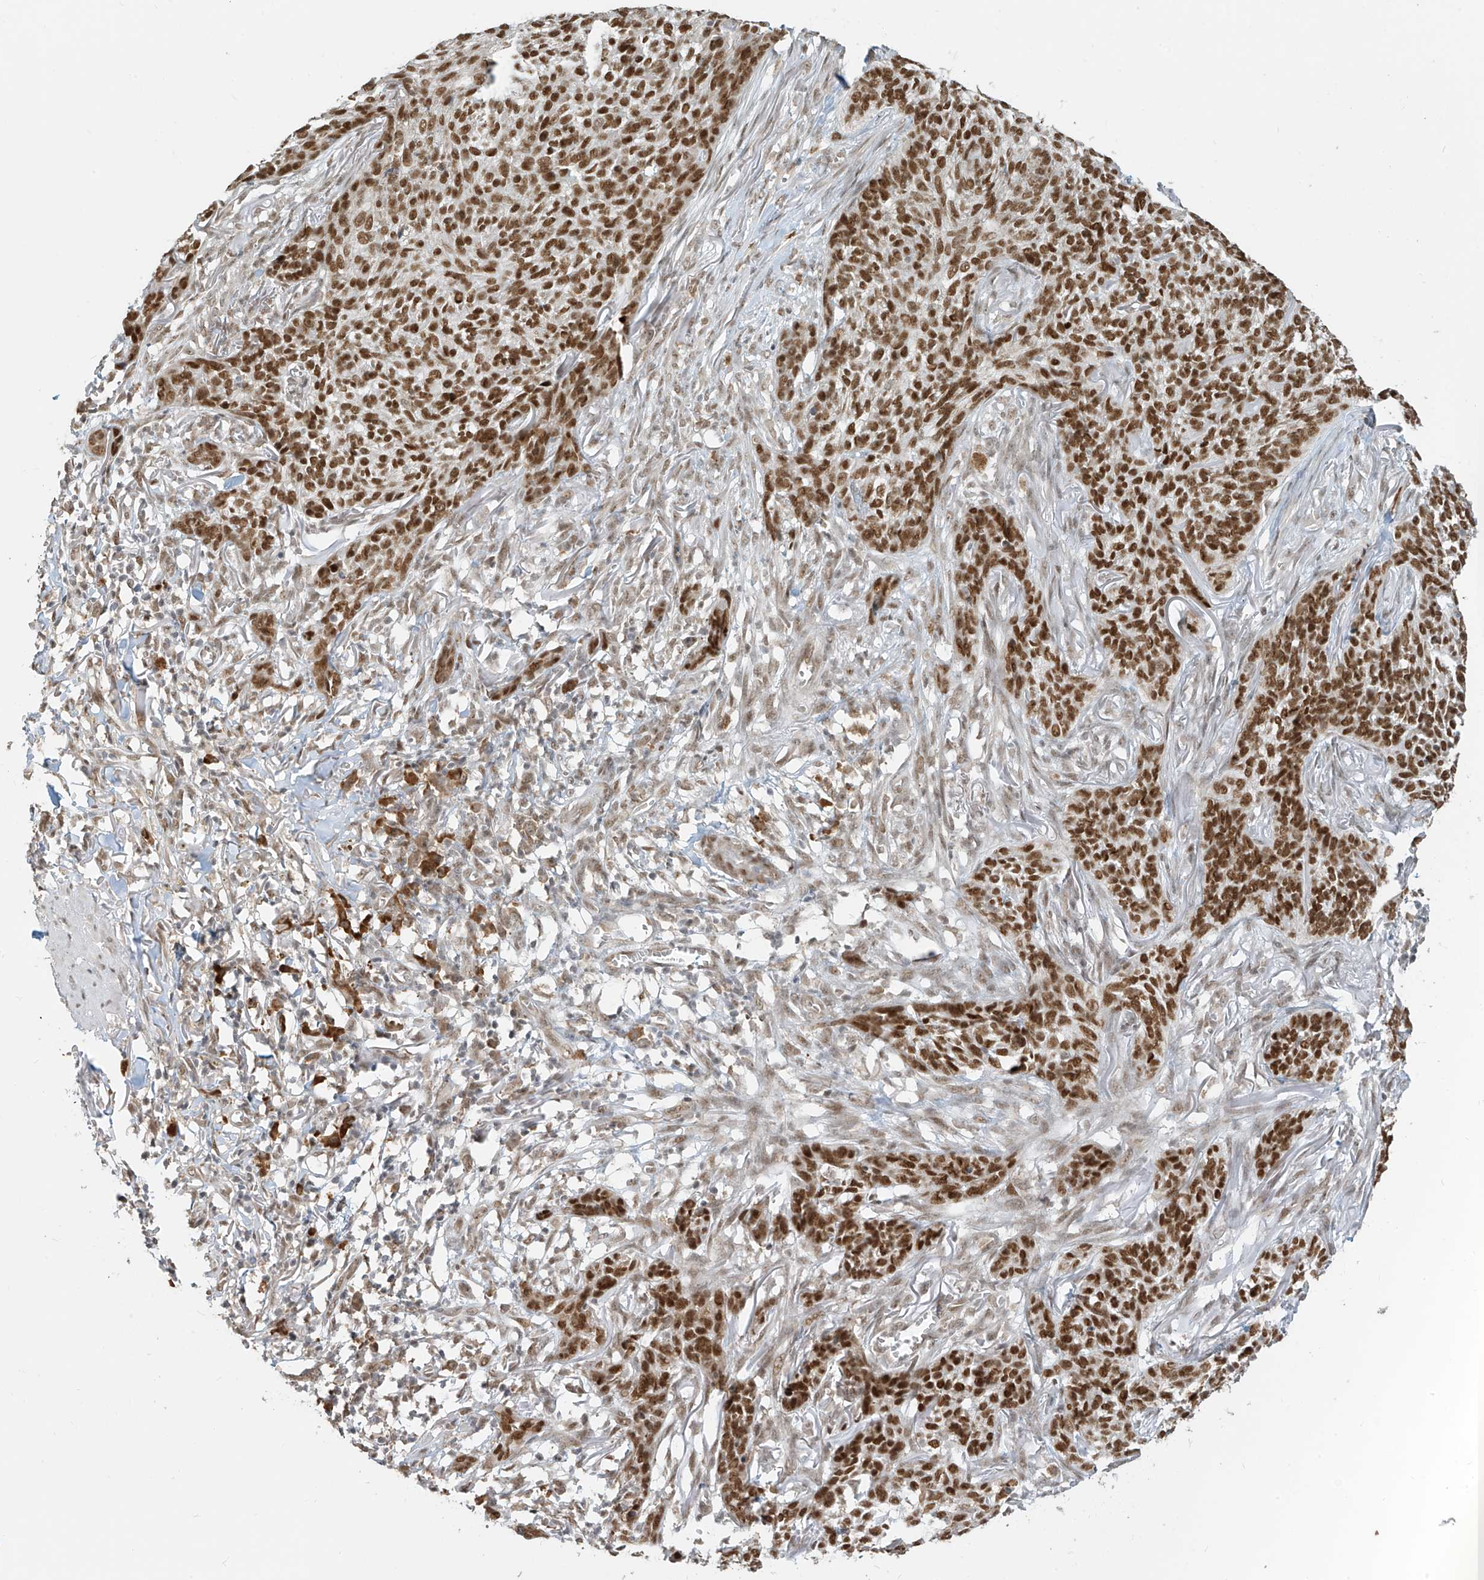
{"staining": {"intensity": "strong", "quantity": ">75%", "location": "nuclear"}, "tissue": "skin cancer", "cell_type": "Tumor cells", "image_type": "cancer", "snomed": [{"axis": "morphology", "description": "Basal cell carcinoma"}, {"axis": "topography", "description": "Skin"}], "caption": "Tumor cells reveal high levels of strong nuclear expression in approximately >75% of cells in basal cell carcinoma (skin).", "gene": "ZMYM2", "patient": {"sex": "male", "age": 85}}